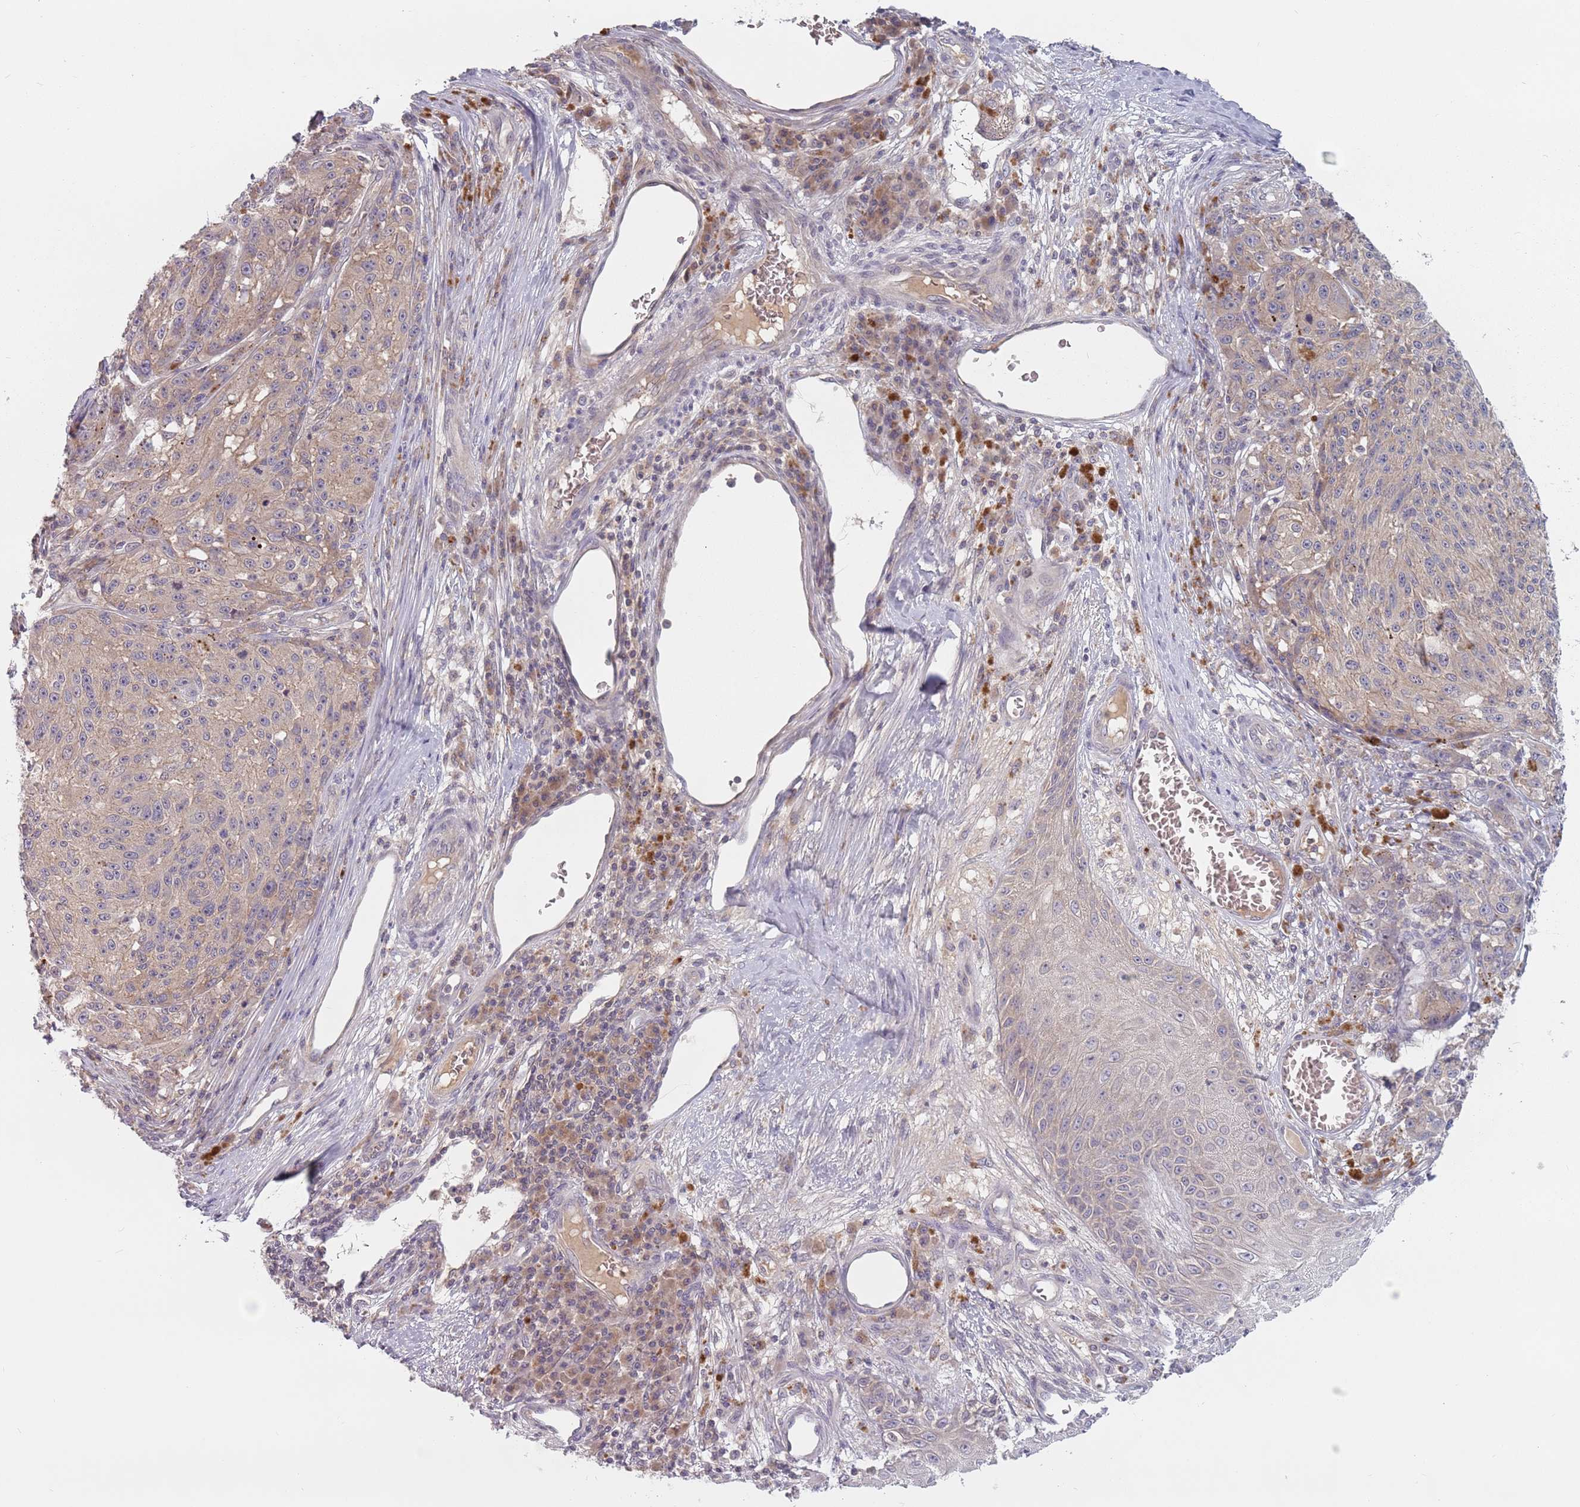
{"staining": {"intensity": "weak", "quantity": "25%-75%", "location": "cytoplasmic/membranous"}, "tissue": "melanoma", "cell_type": "Tumor cells", "image_type": "cancer", "snomed": [{"axis": "morphology", "description": "Malignant melanoma, NOS"}, {"axis": "topography", "description": "Skin"}], "caption": "Malignant melanoma stained with a protein marker demonstrates weak staining in tumor cells.", "gene": "ASB13", "patient": {"sex": "male", "age": 53}}